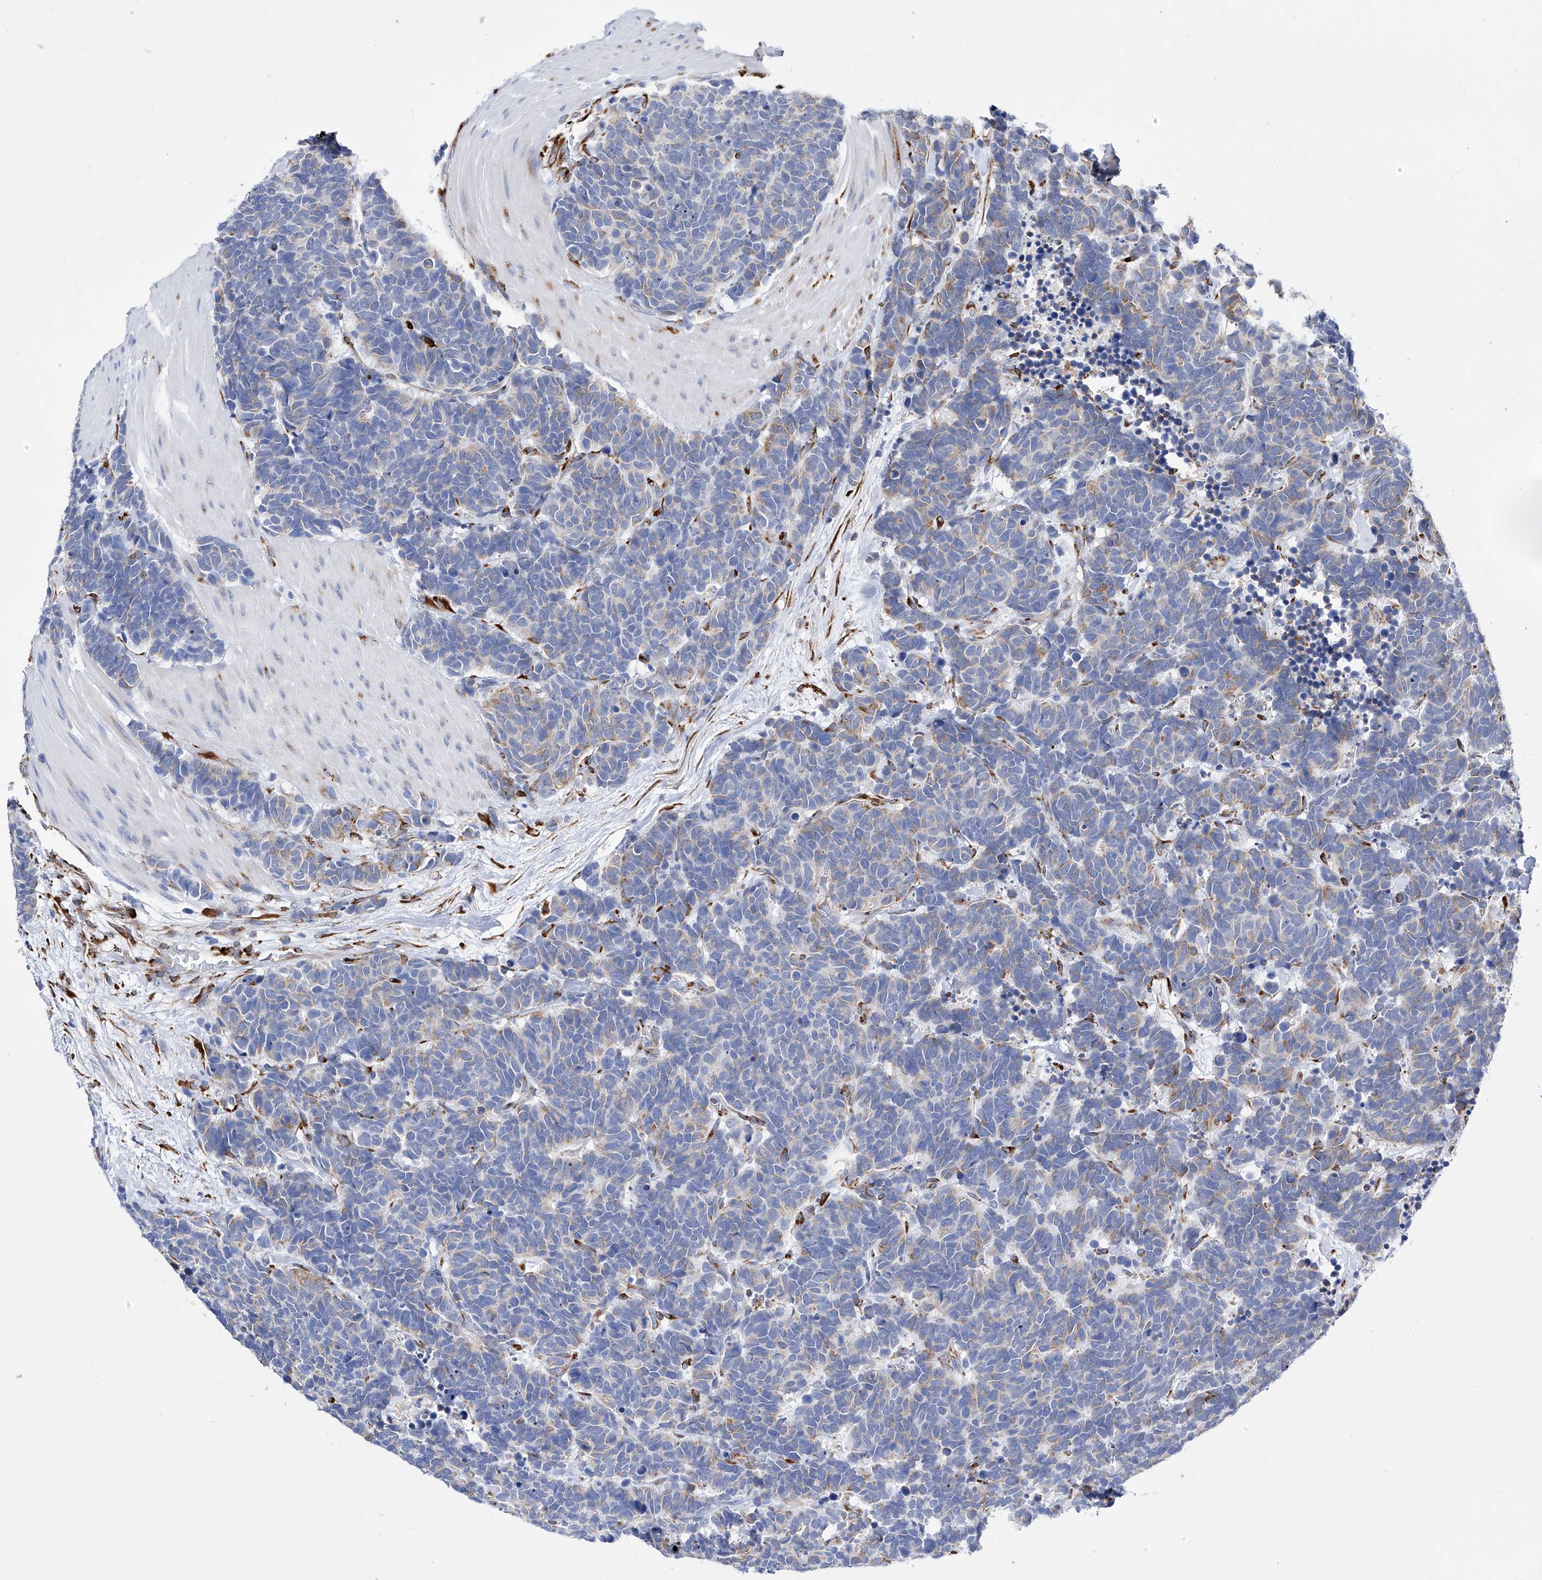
{"staining": {"intensity": "weak", "quantity": "<25%", "location": "cytoplasmic/membranous"}, "tissue": "carcinoid", "cell_type": "Tumor cells", "image_type": "cancer", "snomed": [{"axis": "morphology", "description": "Carcinoma, NOS"}, {"axis": "morphology", "description": "Carcinoid, malignant, NOS"}, {"axis": "topography", "description": "Urinary bladder"}], "caption": "An IHC micrograph of carcinoid is shown. There is no staining in tumor cells of carcinoid.", "gene": "PDIA5", "patient": {"sex": "male", "age": 57}}